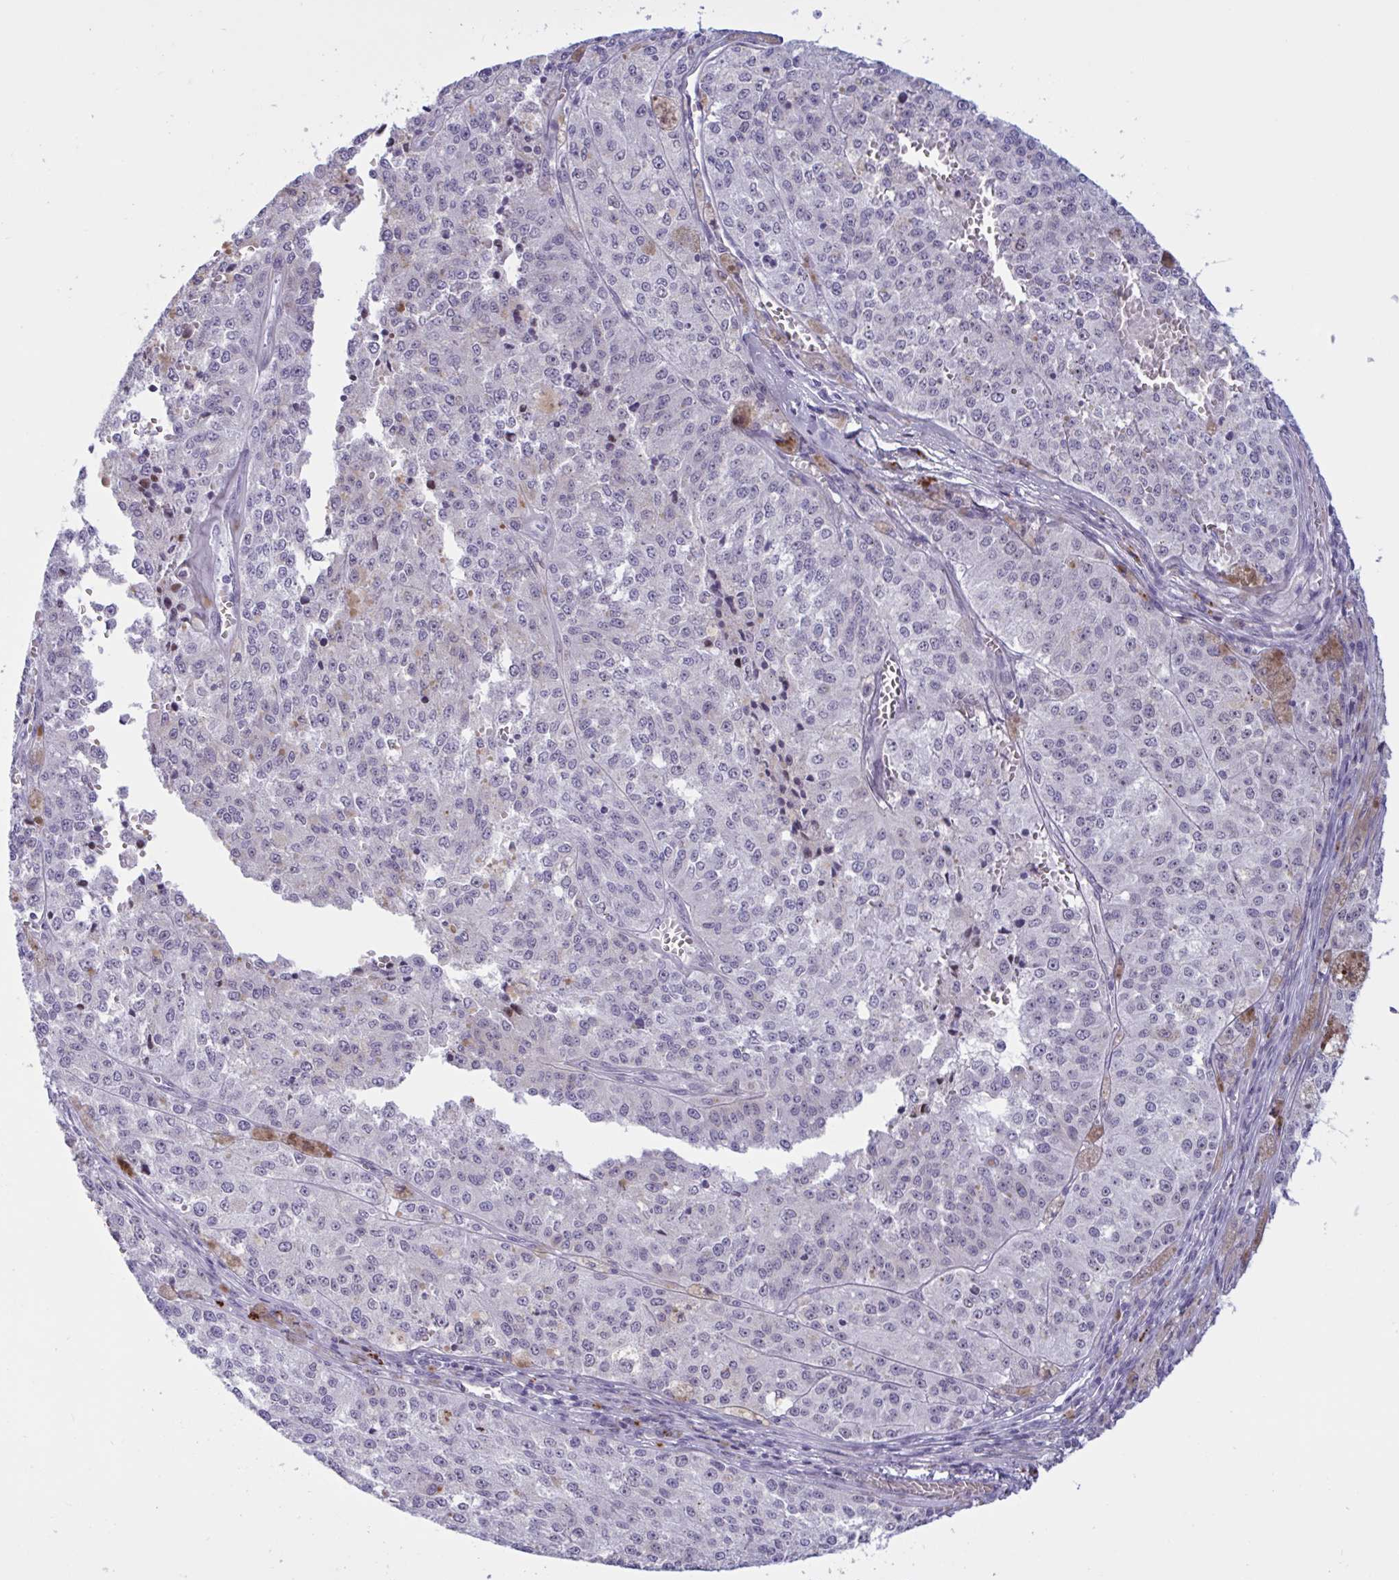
{"staining": {"intensity": "negative", "quantity": "none", "location": "none"}, "tissue": "melanoma", "cell_type": "Tumor cells", "image_type": "cancer", "snomed": [{"axis": "morphology", "description": "Malignant melanoma, Metastatic site"}, {"axis": "topography", "description": "Lymph node"}], "caption": "Protein analysis of malignant melanoma (metastatic site) demonstrates no significant staining in tumor cells.", "gene": "DOCK11", "patient": {"sex": "female", "age": 64}}